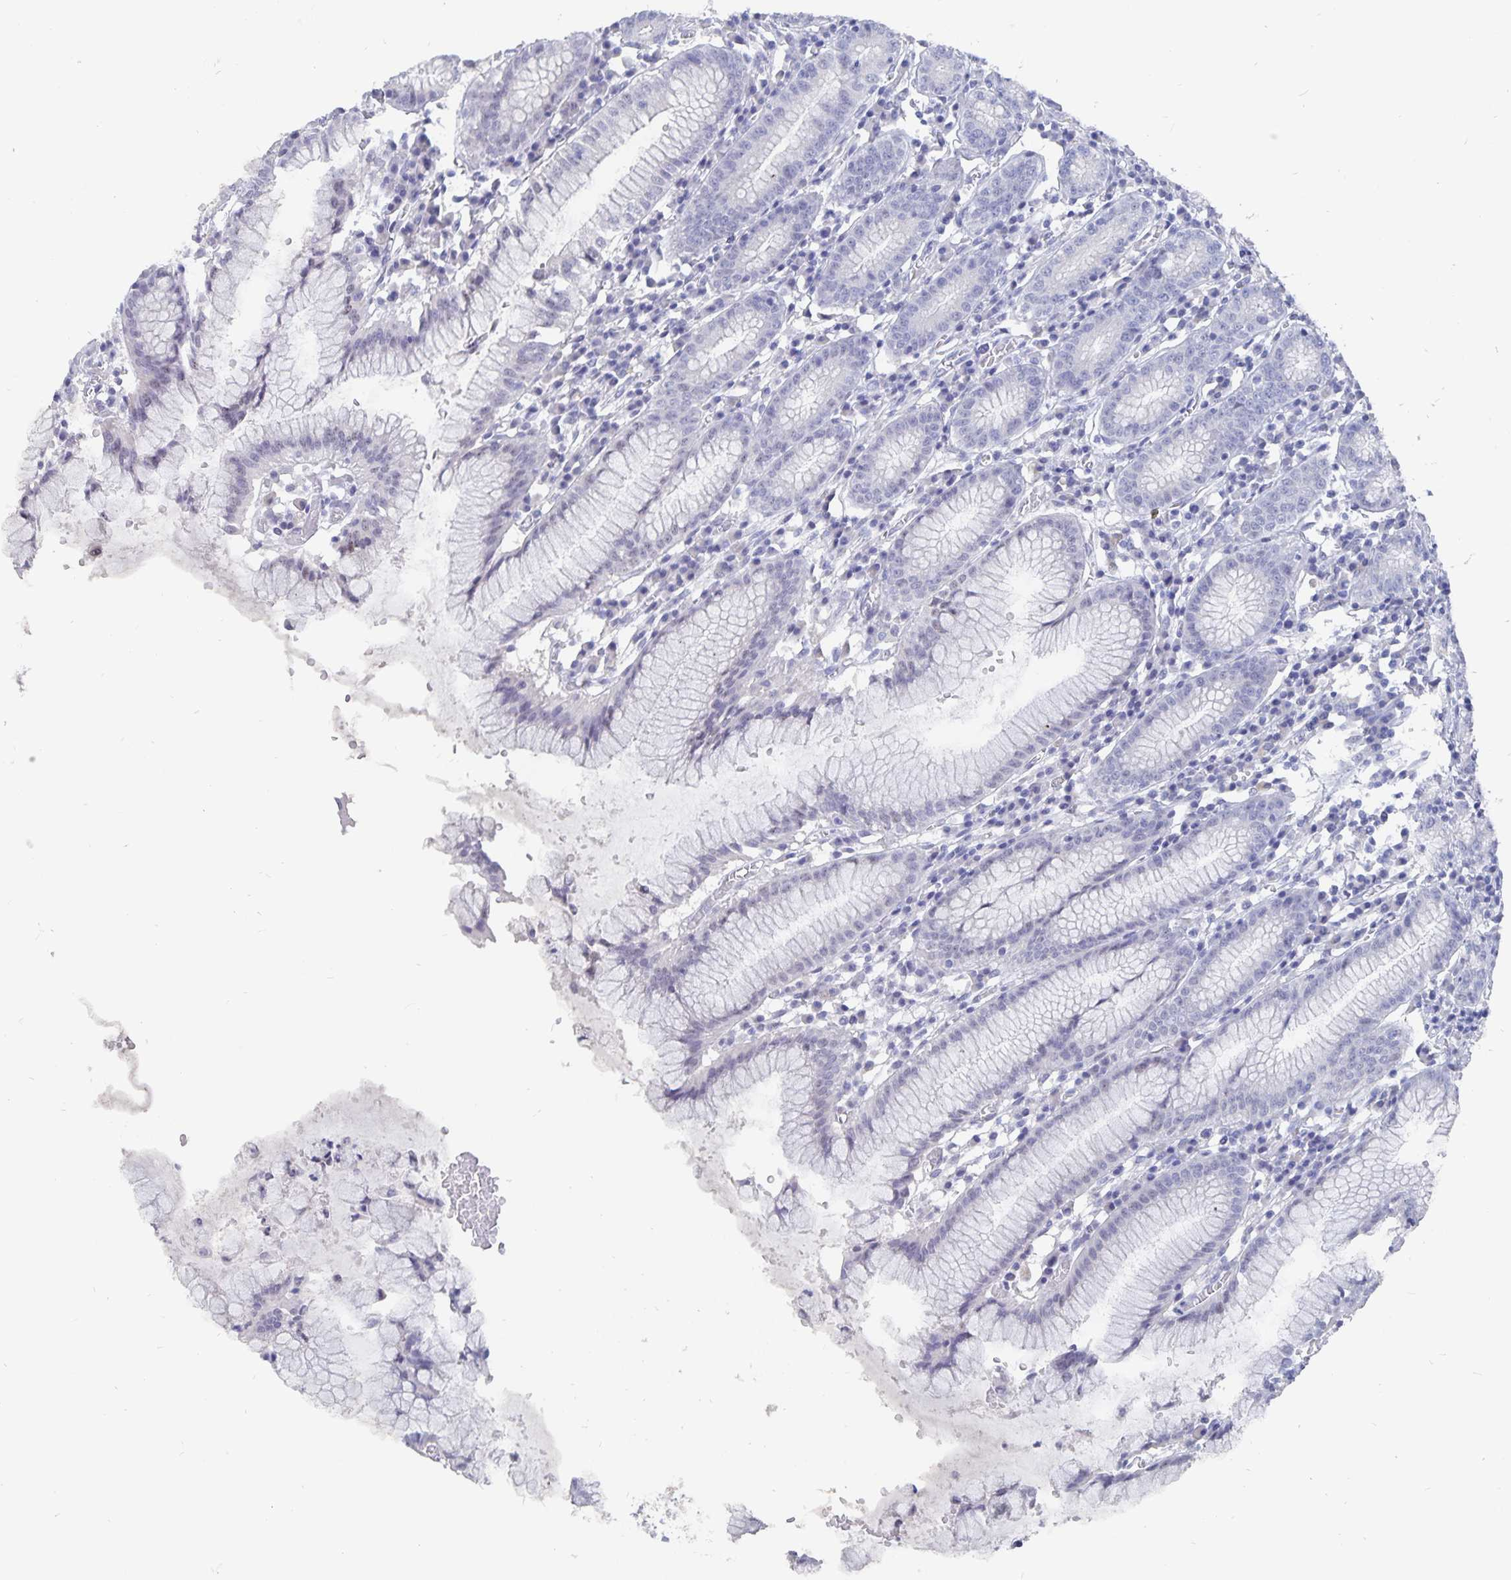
{"staining": {"intensity": "negative", "quantity": "none", "location": "none"}, "tissue": "stomach", "cell_type": "Glandular cells", "image_type": "normal", "snomed": [{"axis": "morphology", "description": "Normal tissue, NOS"}, {"axis": "topography", "description": "Stomach"}], "caption": "Immunohistochemistry photomicrograph of unremarkable stomach: human stomach stained with DAB (3,3'-diaminobenzidine) shows no significant protein expression in glandular cells.", "gene": "SMOC1", "patient": {"sex": "male", "age": 55}}